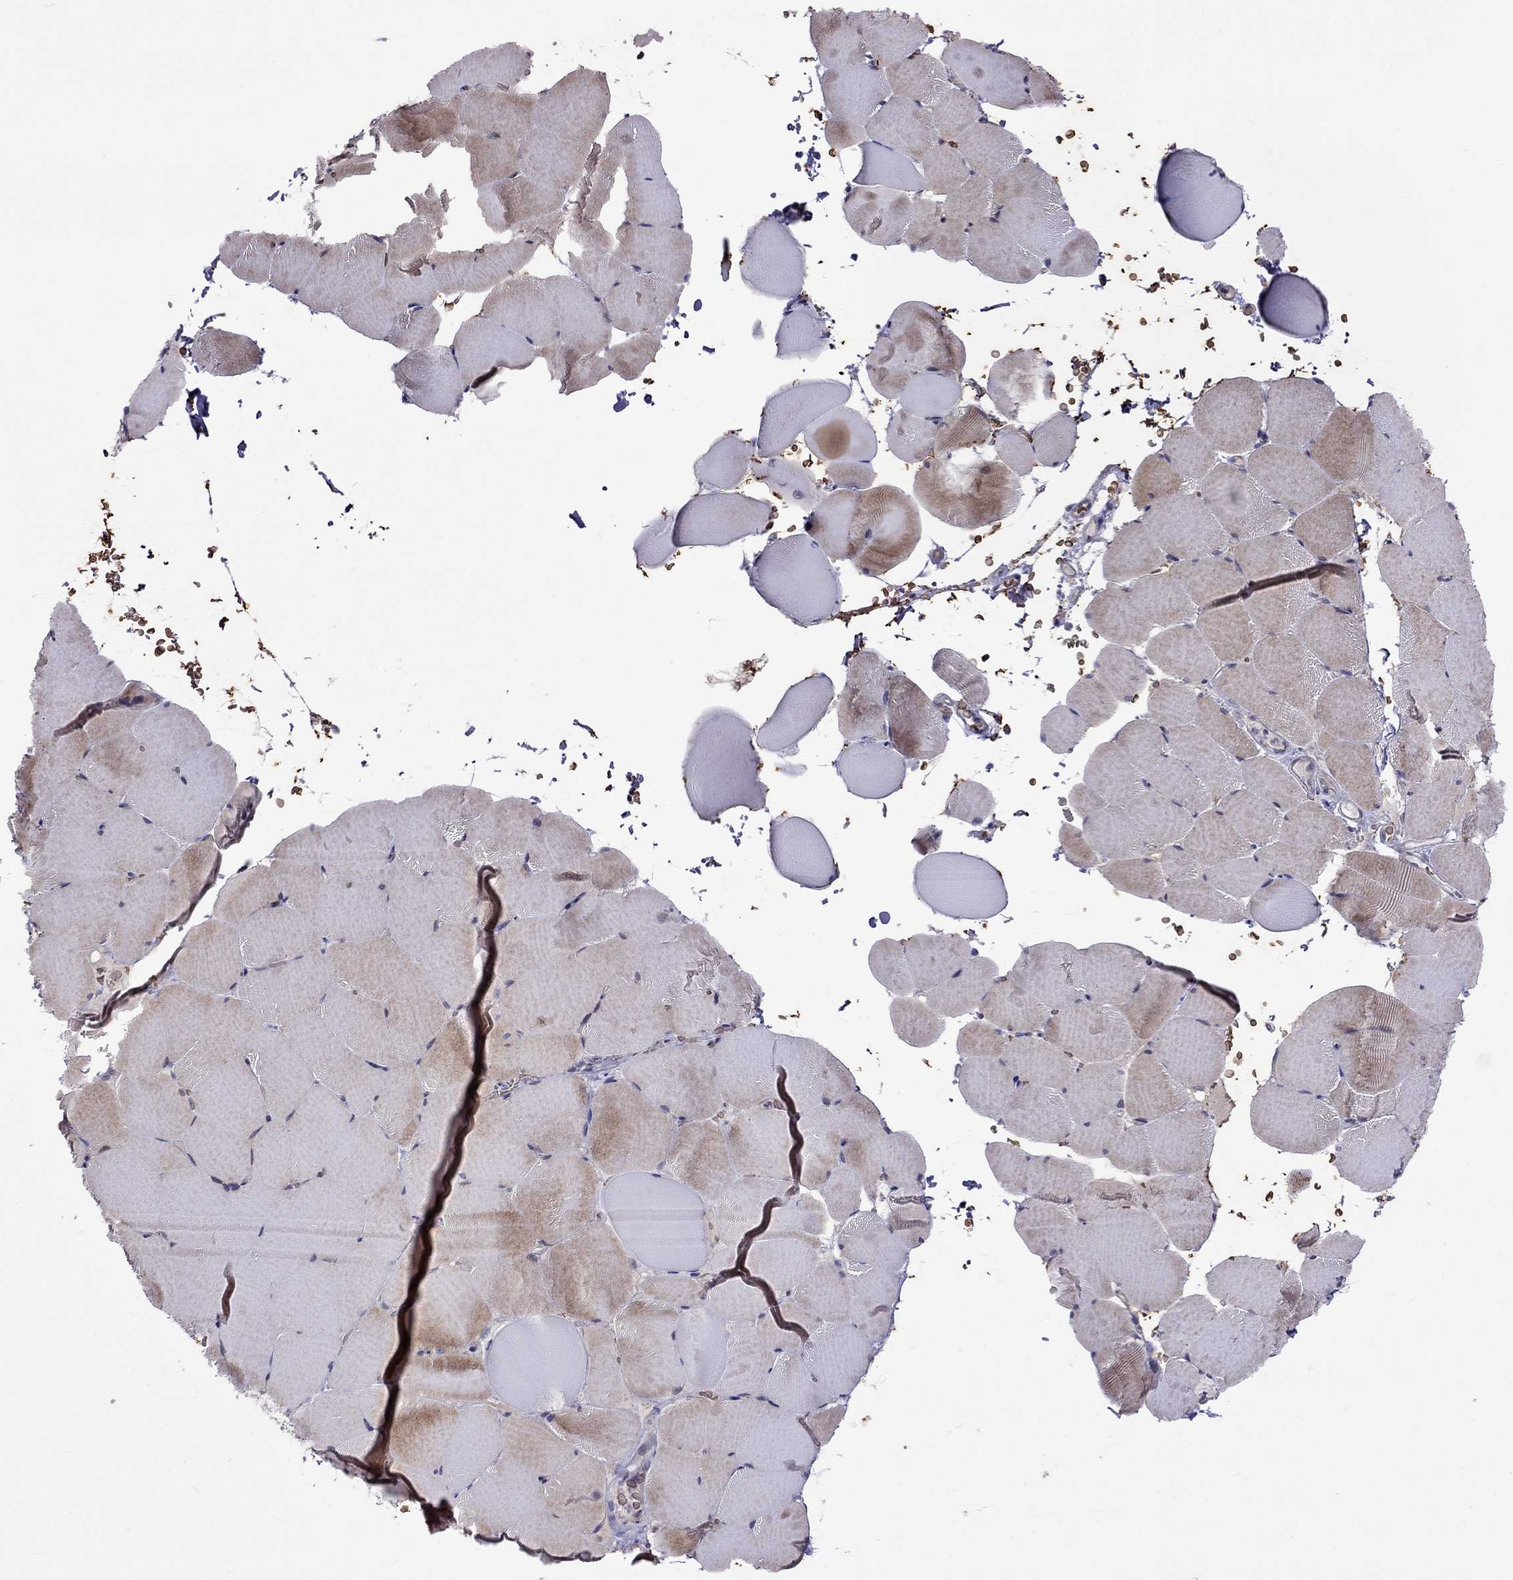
{"staining": {"intensity": "moderate", "quantity": "<25%", "location": "cytoplasmic/membranous"}, "tissue": "skeletal muscle", "cell_type": "Myocytes", "image_type": "normal", "snomed": [{"axis": "morphology", "description": "Normal tissue, NOS"}, {"axis": "topography", "description": "Skeletal muscle"}], "caption": "This is an image of immunohistochemistry staining of benign skeletal muscle, which shows moderate staining in the cytoplasmic/membranous of myocytes.", "gene": "ADAM28", "patient": {"sex": "female", "age": 37}}